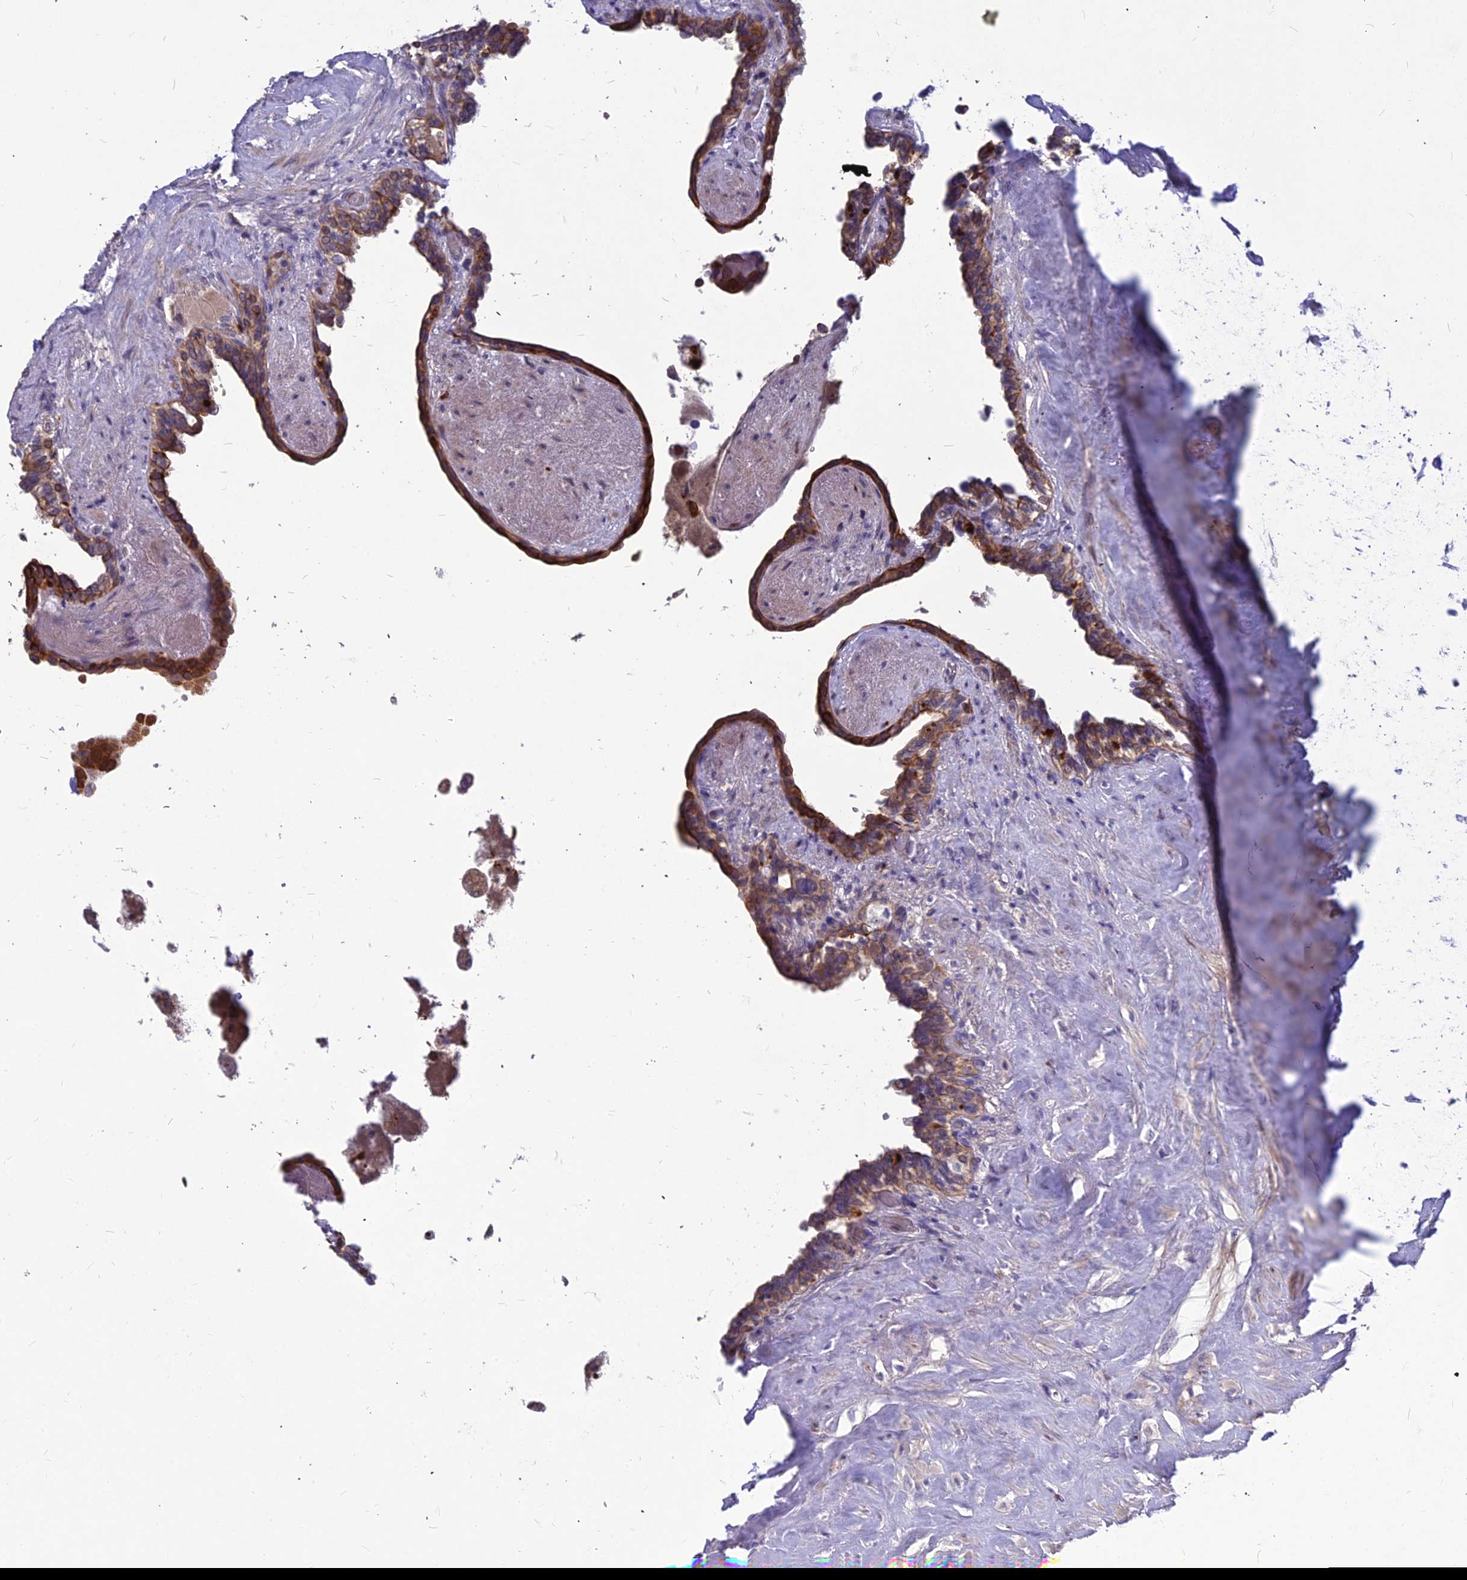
{"staining": {"intensity": "strong", "quantity": "25%-75%", "location": "cytoplasmic/membranous"}, "tissue": "seminal vesicle", "cell_type": "Glandular cells", "image_type": "normal", "snomed": [{"axis": "morphology", "description": "Normal tissue, NOS"}, {"axis": "topography", "description": "Seminal veicle"}], "caption": "The micrograph reveals immunohistochemical staining of benign seminal vesicle. There is strong cytoplasmic/membranous expression is appreciated in about 25%-75% of glandular cells.", "gene": "DMRTA1", "patient": {"sex": "male", "age": 63}}